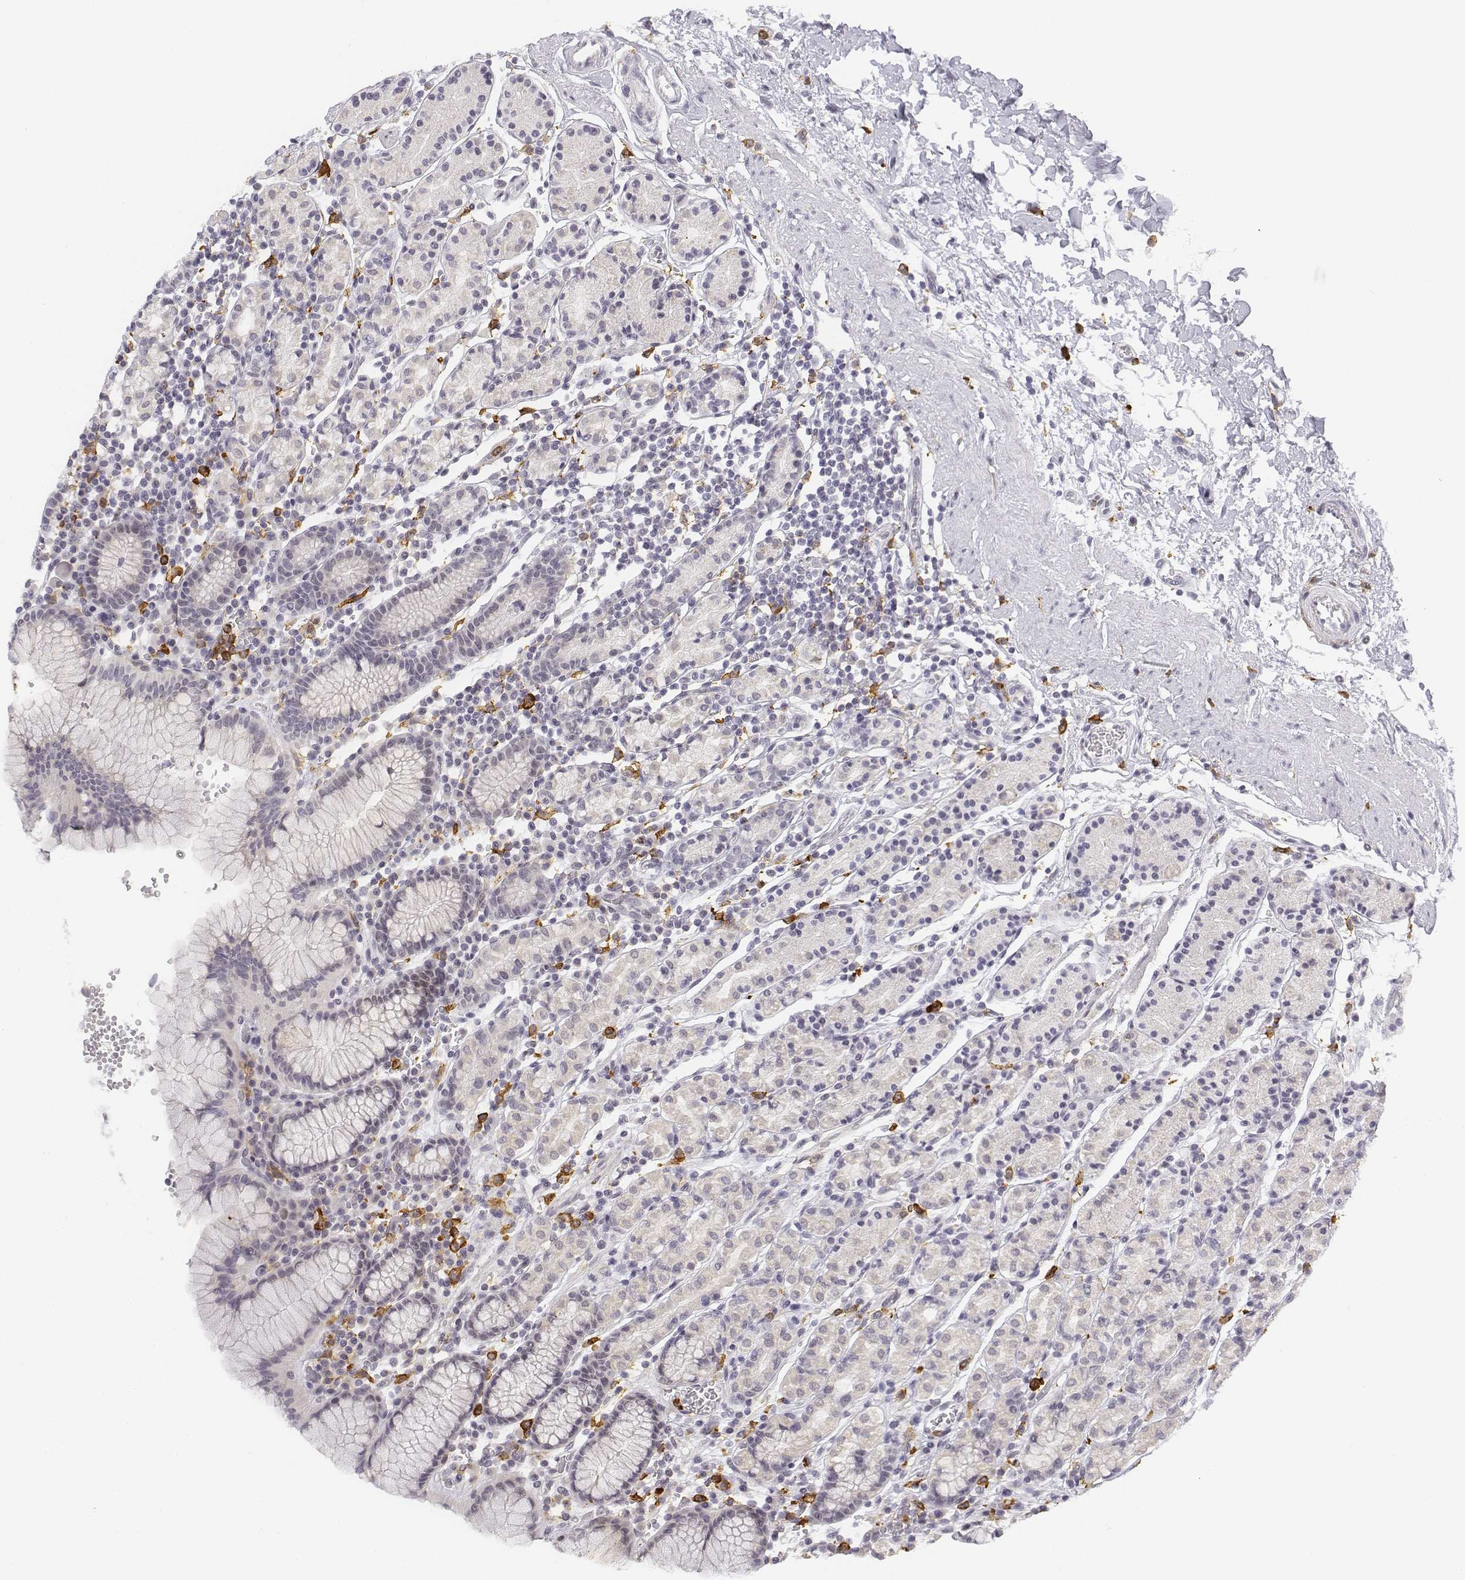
{"staining": {"intensity": "weak", "quantity": "25%-75%", "location": "cytoplasmic/membranous"}, "tissue": "stomach", "cell_type": "Glandular cells", "image_type": "normal", "snomed": [{"axis": "morphology", "description": "Normal tissue, NOS"}, {"axis": "topography", "description": "Stomach, upper"}, {"axis": "topography", "description": "Stomach"}], "caption": "A histopathology image showing weak cytoplasmic/membranous expression in about 25%-75% of glandular cells in unremarkable stomach, as visualized by brown immunohistochemical staining.", "gene": "CD14", "patient": {"sex": "male", "age": 62}}